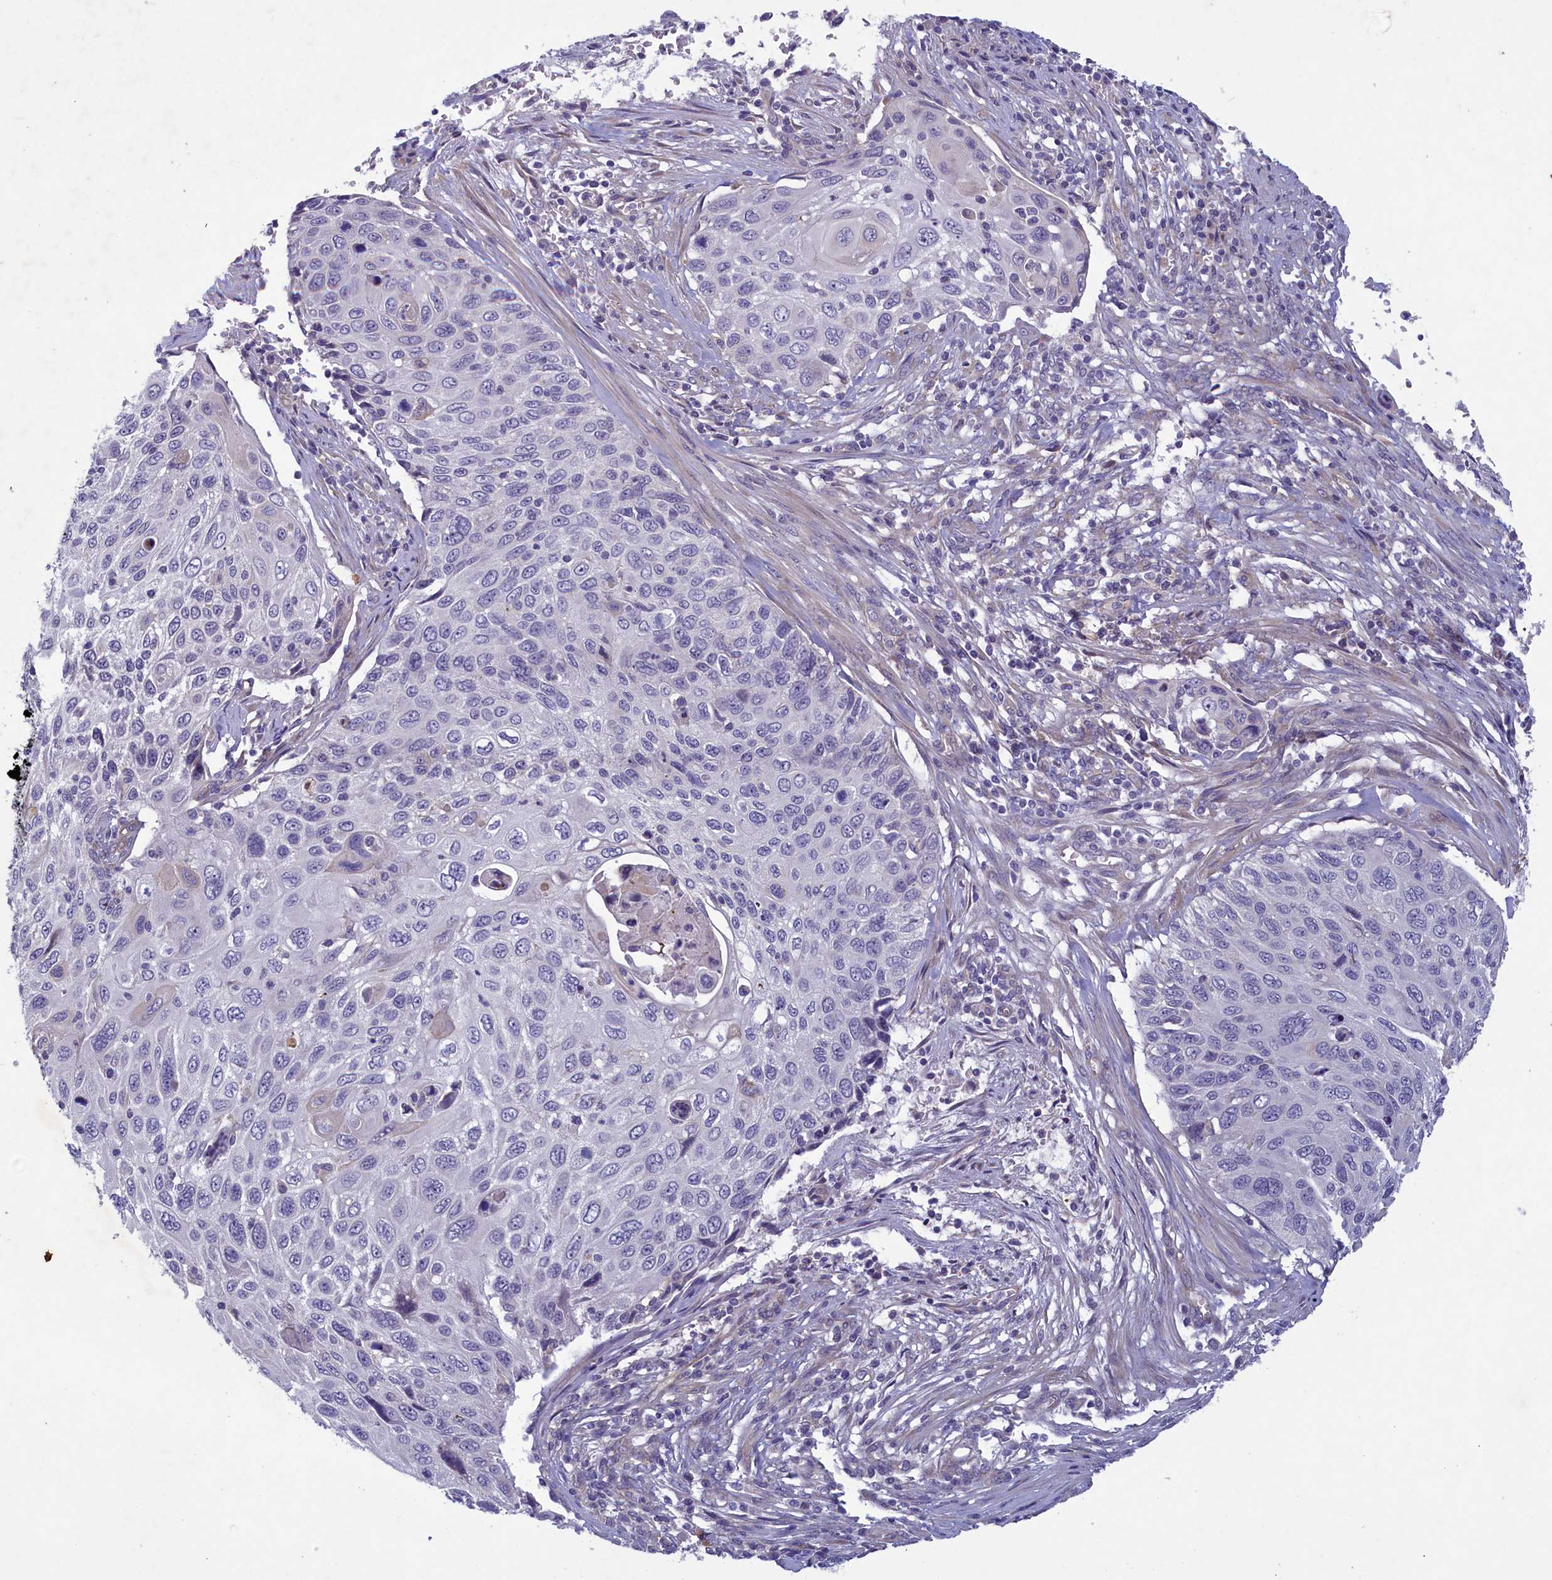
{"staining": {"intensity": "negative", "quantity": "none", "location": "none"}, "tissue": "cervical cancer", "cell_type": "Tumor cells", "image_type": "cancer", "snomed": [{"axis": "morphology", "description": "Squamous cell carcinoma, NOS"}, {"axis": "topography", "description": "Cervix"}], "caption": "This image is of cervical squamous cell carcinoma stained with immunohistochemistry to label a protein in brown with the nuclei are counter-stained blue. There is no positivity in tumor cells.", "gene": "PLEKHG6", "patient": {"sex": "female", "age": 70}}